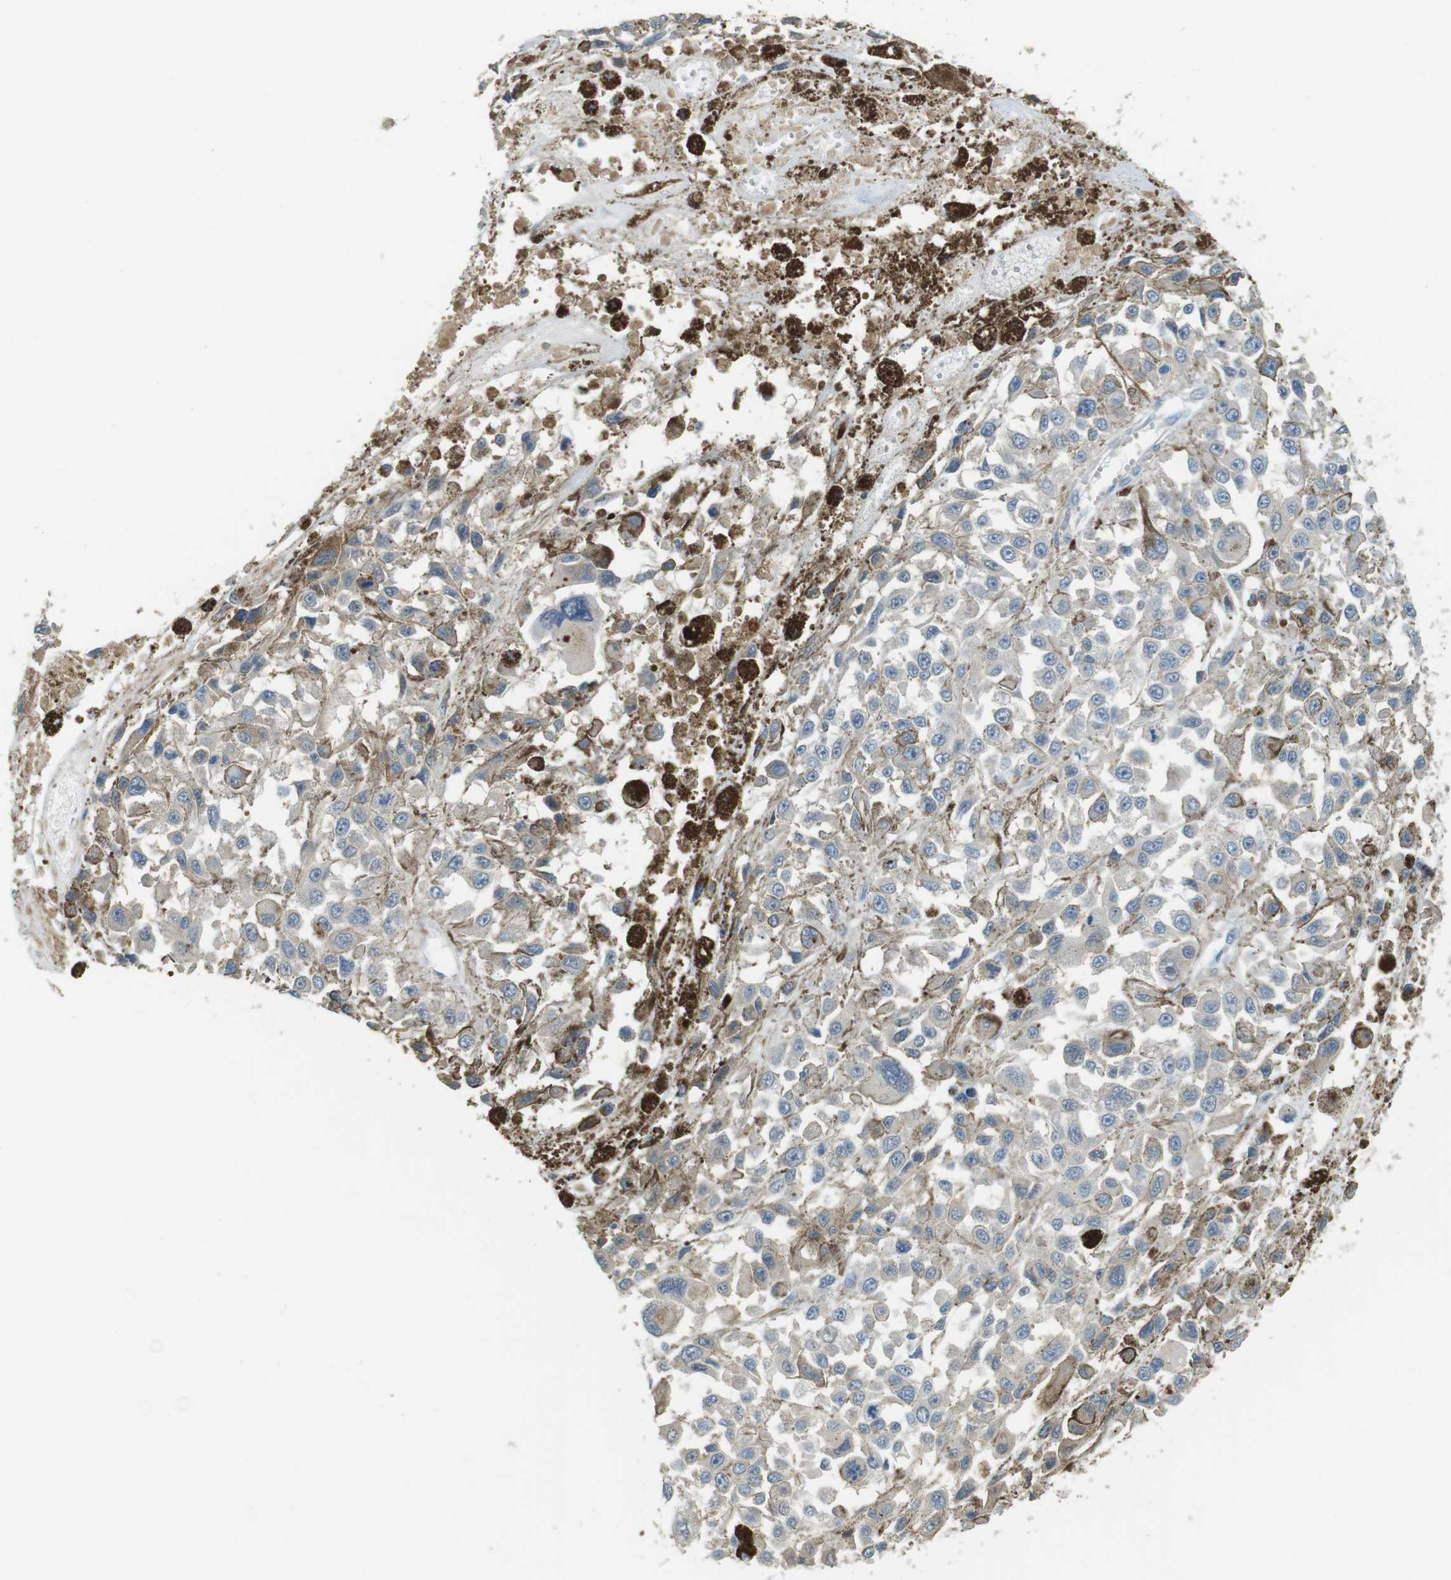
{"staining": {"intensity": "weak", "quantity": "<25%", "location": "cytoplasmic/membranous"}, "tissue": "melanoma", "cell_type": "Tumor cells", "image_type": "cancer", "snomed": [{"axis": "morphology", "description": "Malignant melanoma, Metastatic site"}, {"axis": "topography", "description": "Lymph node"}], "caption": "There is no significant positivity in tumor cells of melanoma. (Brightfield microscopy of DAB (3,3'-diaminobenzidine) immunohistochemistry at high magnification).", "gene": "ABHD15", "patient": {"sex": "male", "age": 59}}